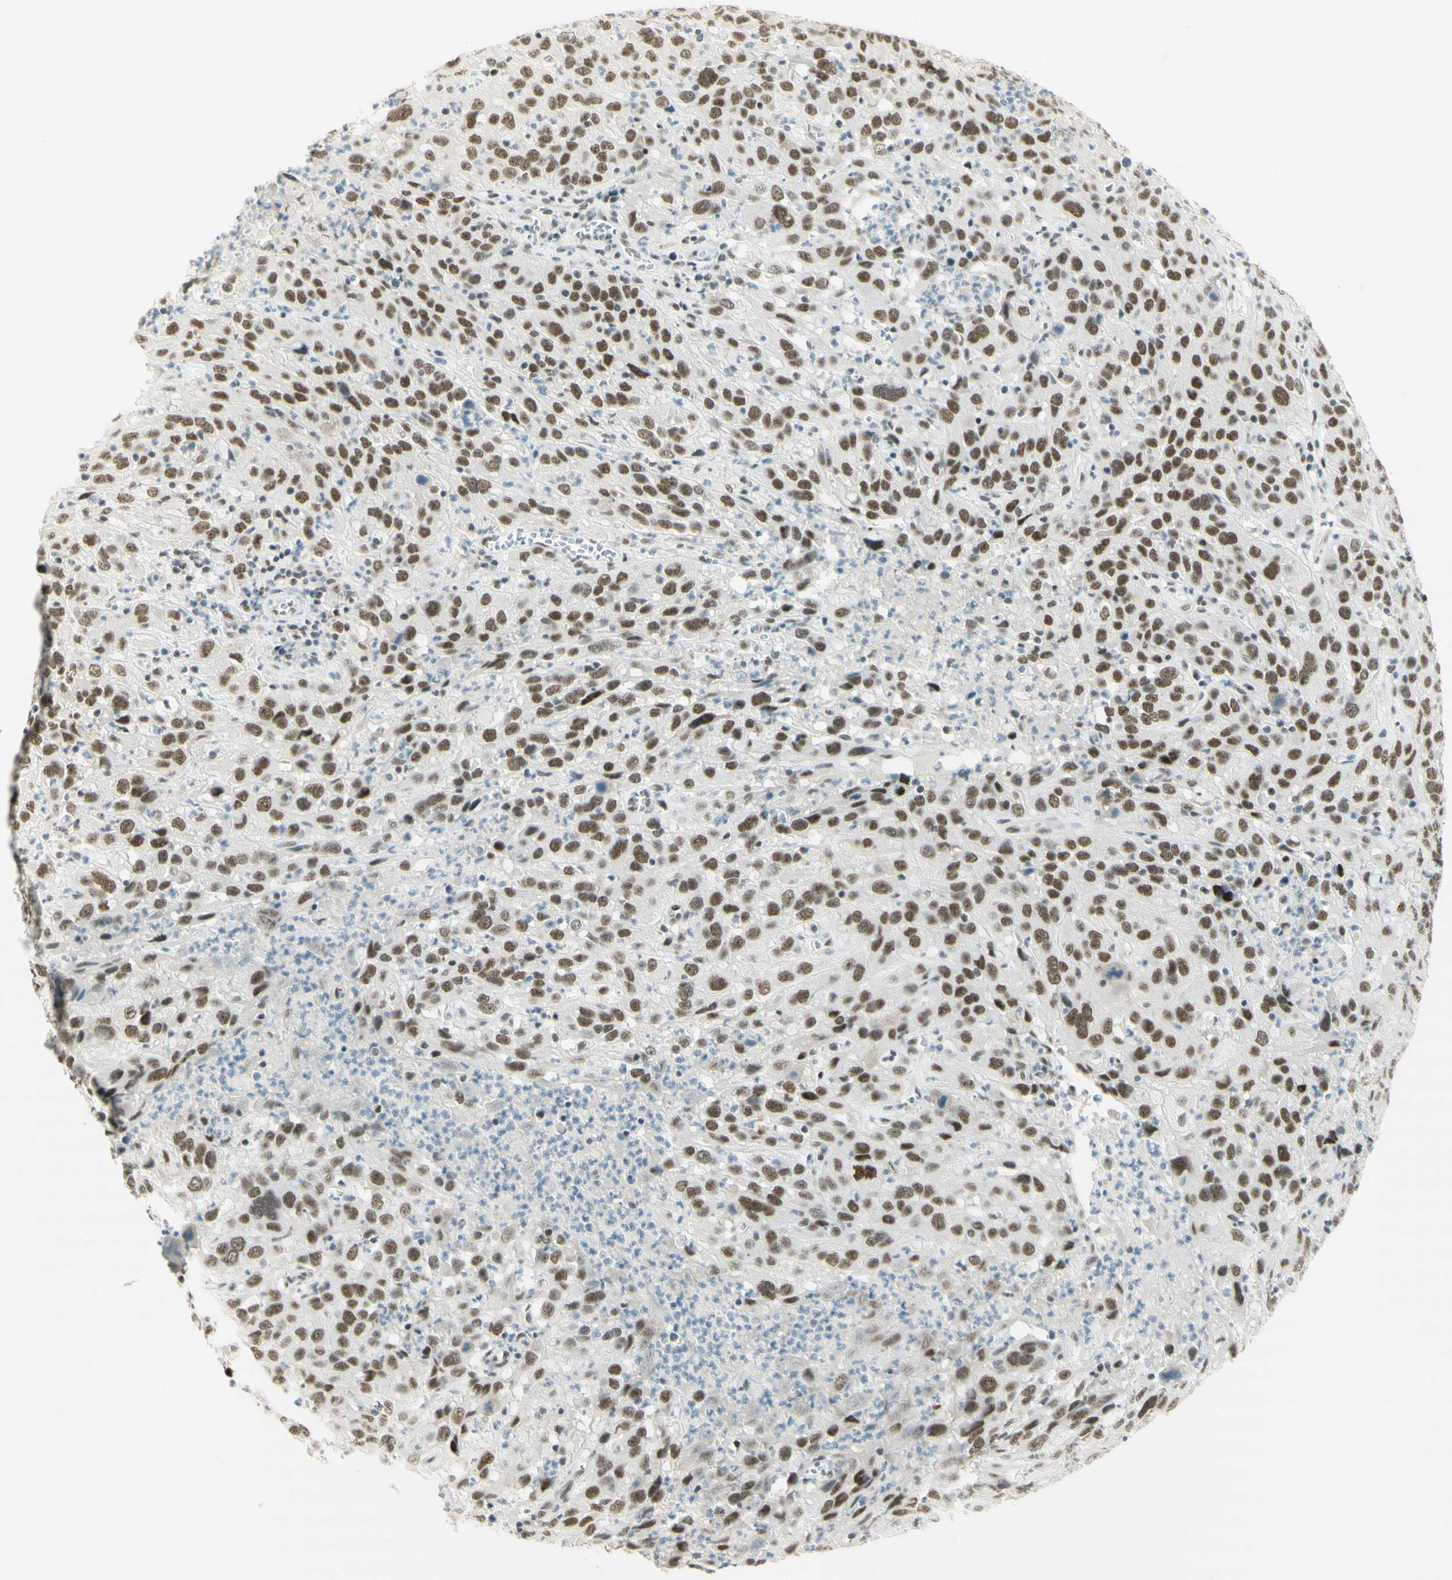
{"staining": {"intensity": "moderate", "quantity": ">75%", "location": "nuclear"}, "tissue": "cervical cancer", "cell_type": "Tumor cells", "image_type": "cancer", "snomed": [{"axis": "morphology", "description": "Squamous cell carcinoma, NOS"}, {"axis": "topography", "description": "Cervix"}], "caption": "Moderate nuclear protein staining is present in approximately >75% of tumor cells in cervical cancer.", "gene": "PMS2", "patient": {"sex": "female", "age": 32}}